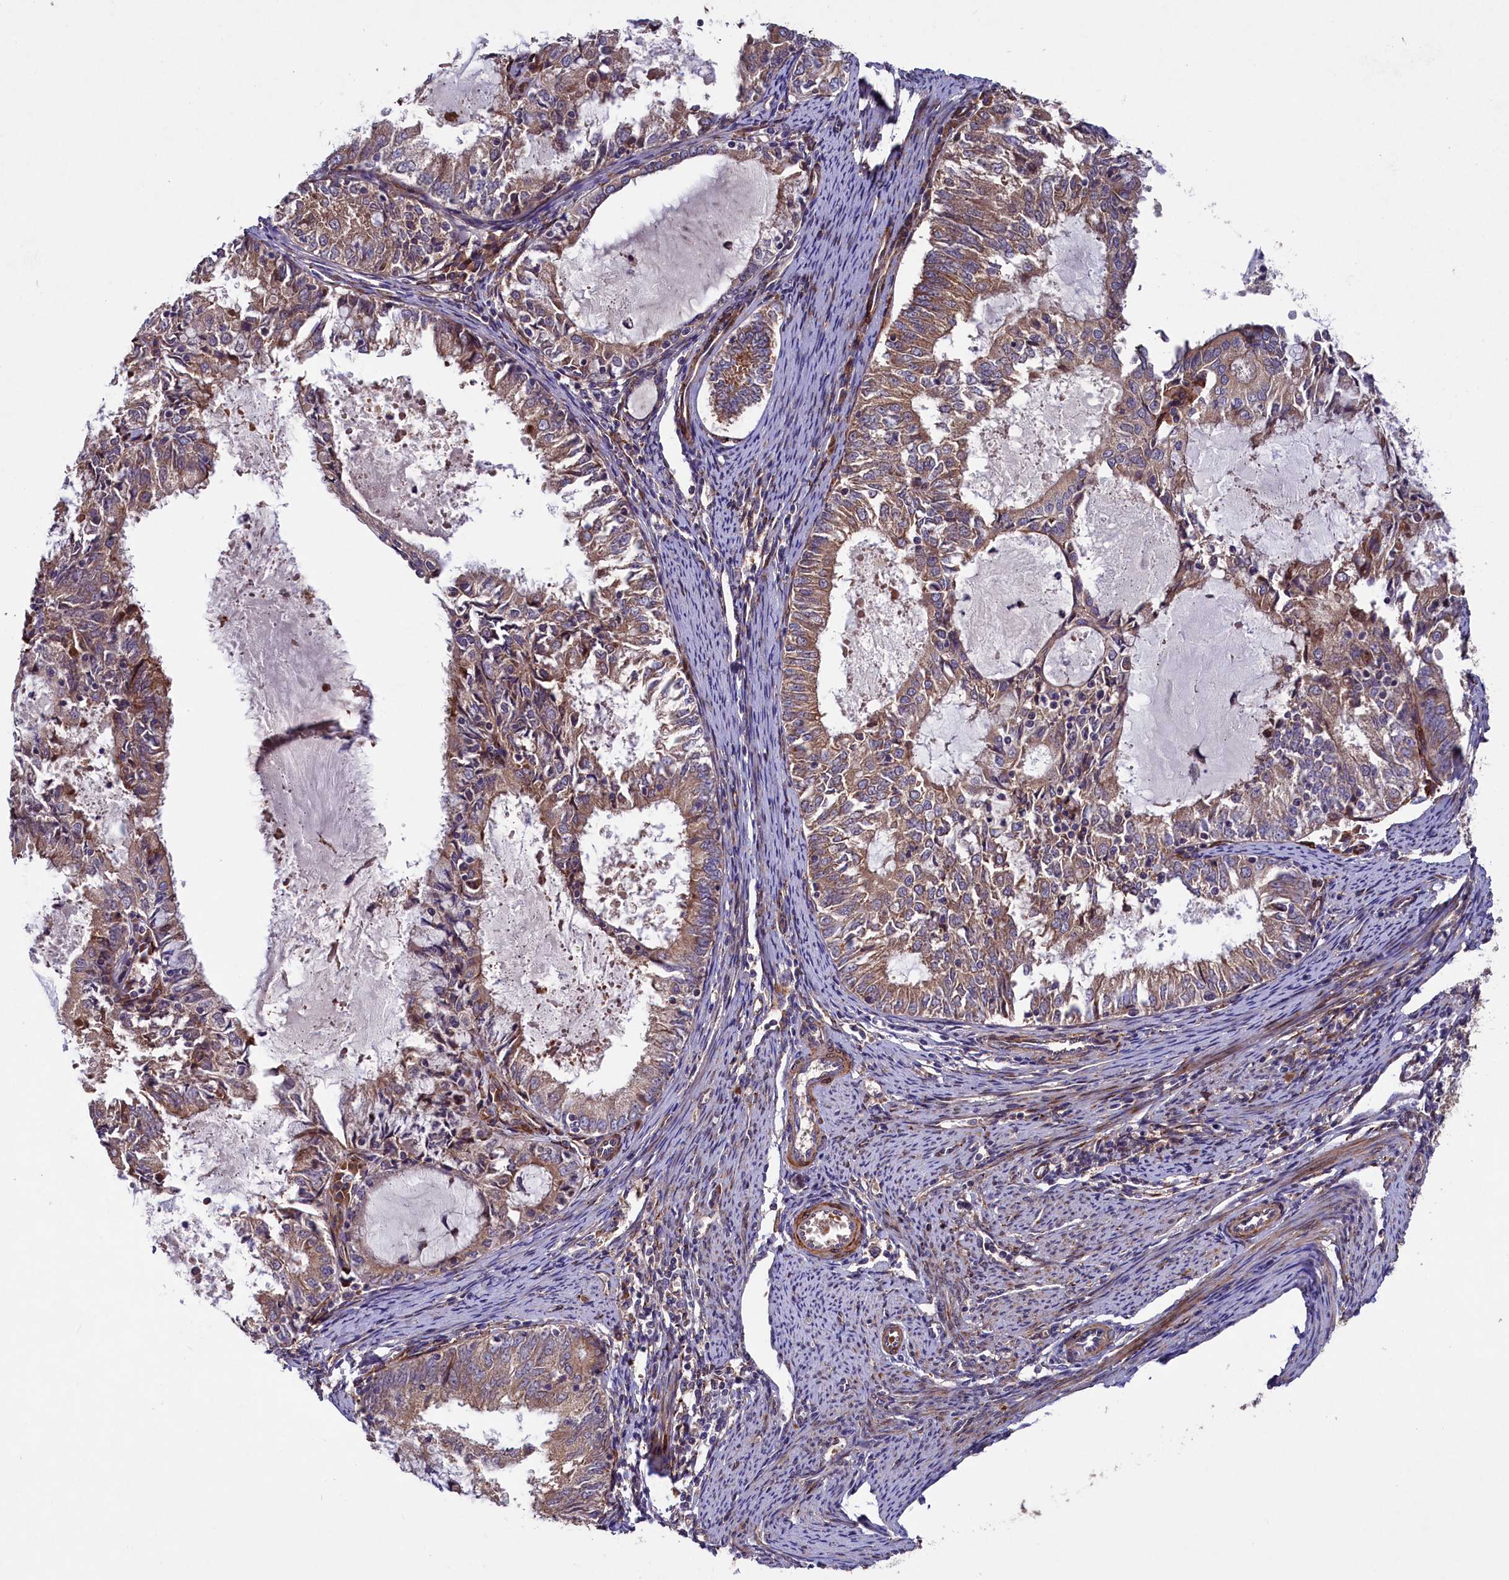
{"staining": {"intensity": "moderate", "quantity": ">75%", "location": "cytoplasmic/membranous"}, "tissue": "endometrial cancer", "cell_type": "Tumor cells", "image_type": "cancer", "snomed": [{"axis": "morphology", "description": "Adenocarcinoma, NOS"}, {"axis": "topography", "description": "Endometrium"}], "caption": "Immunohistochemistry (IHC) image of neoplastic tissue: human endometrial adenocarcinoma stained using immunohistochemistry reveals medium levels of moderate protein expression localized specifically in the cytoplasmic/membranous of tumor cells, appearing as a cytoplasmic/membranous brown color.", "gene": "ARRDC4", "patient": {"sex": "female", "age": 57}}